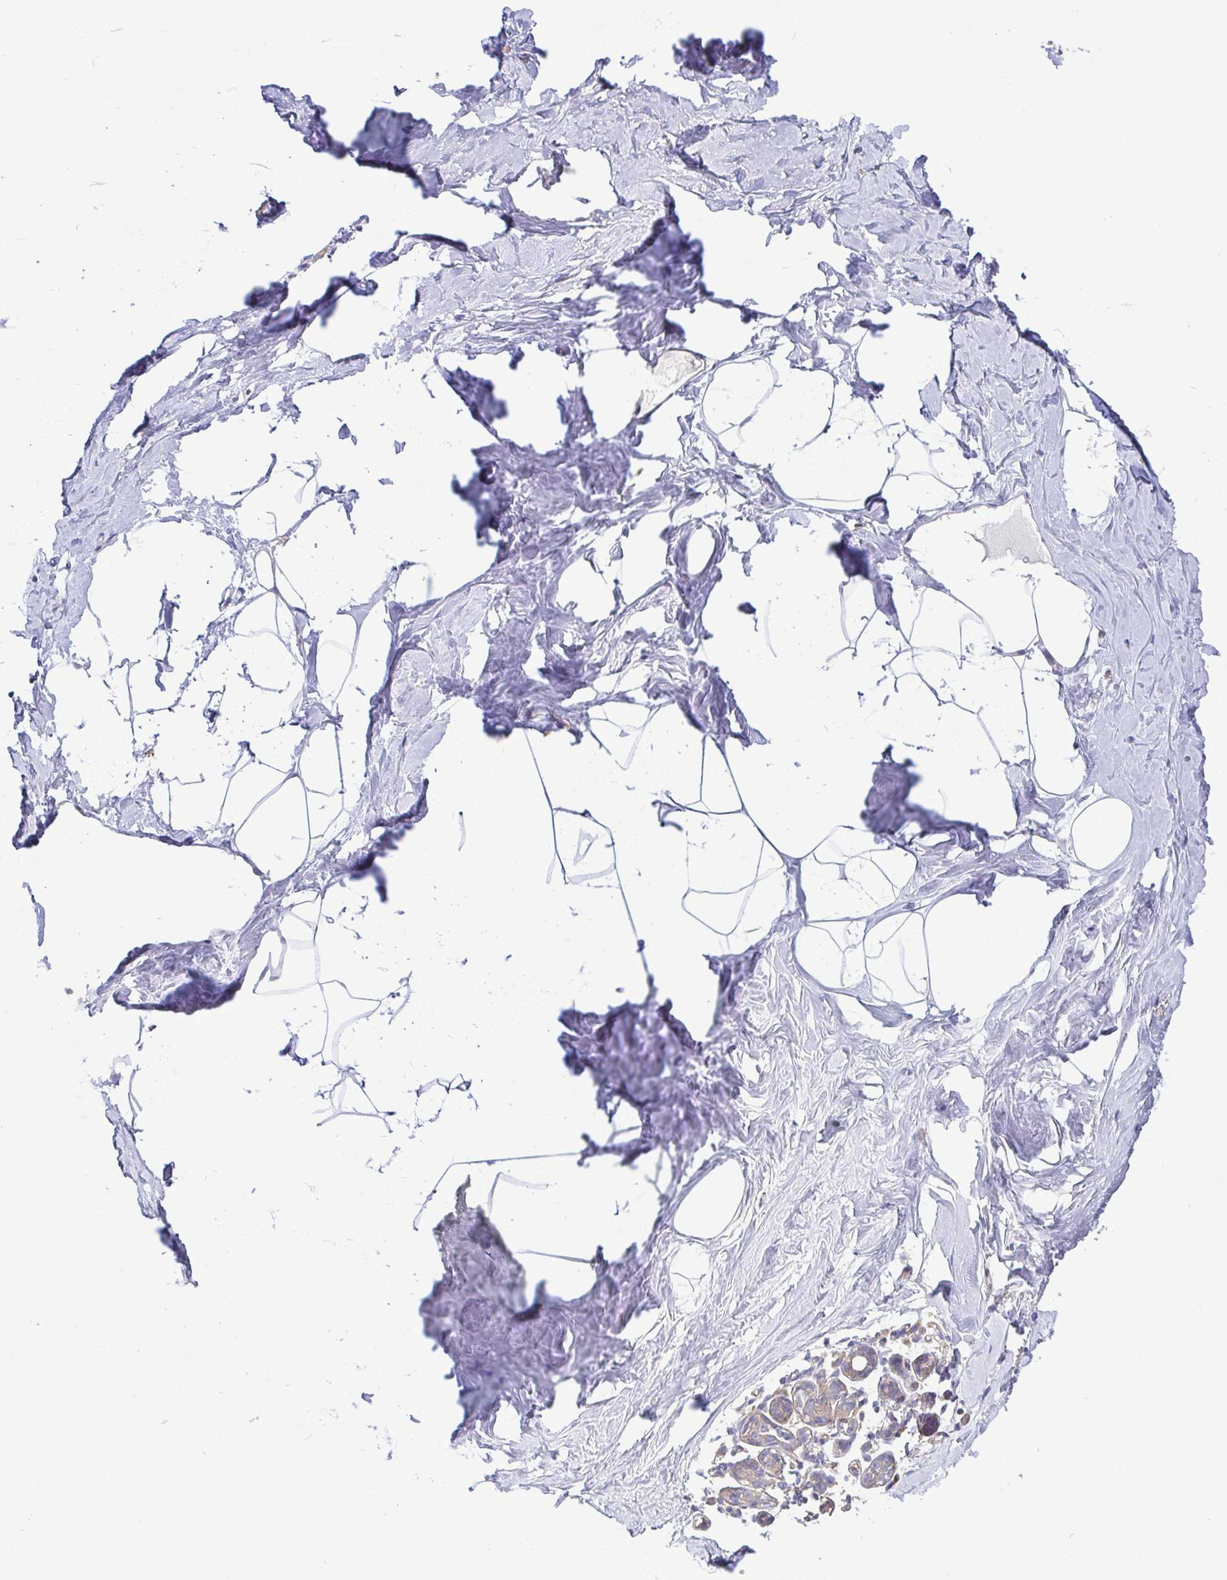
{"staining": {"intensity": "negative", "quantity": "none", "location": "none"}, "tissue": "breast", "cell_type": "Adipocytes", "image_type": "normal", "snomed": [{"axis": "morphology", "description": "Normal tissue, NOS"}, {"axis": "topography", "description": "Breast"}], "caption": "This is an IHC histopathology image of unremarkable human breast. There is no expression in adipocytes.", "gene": "LMF2", "patient": {"sex": "female", "age": 32}}